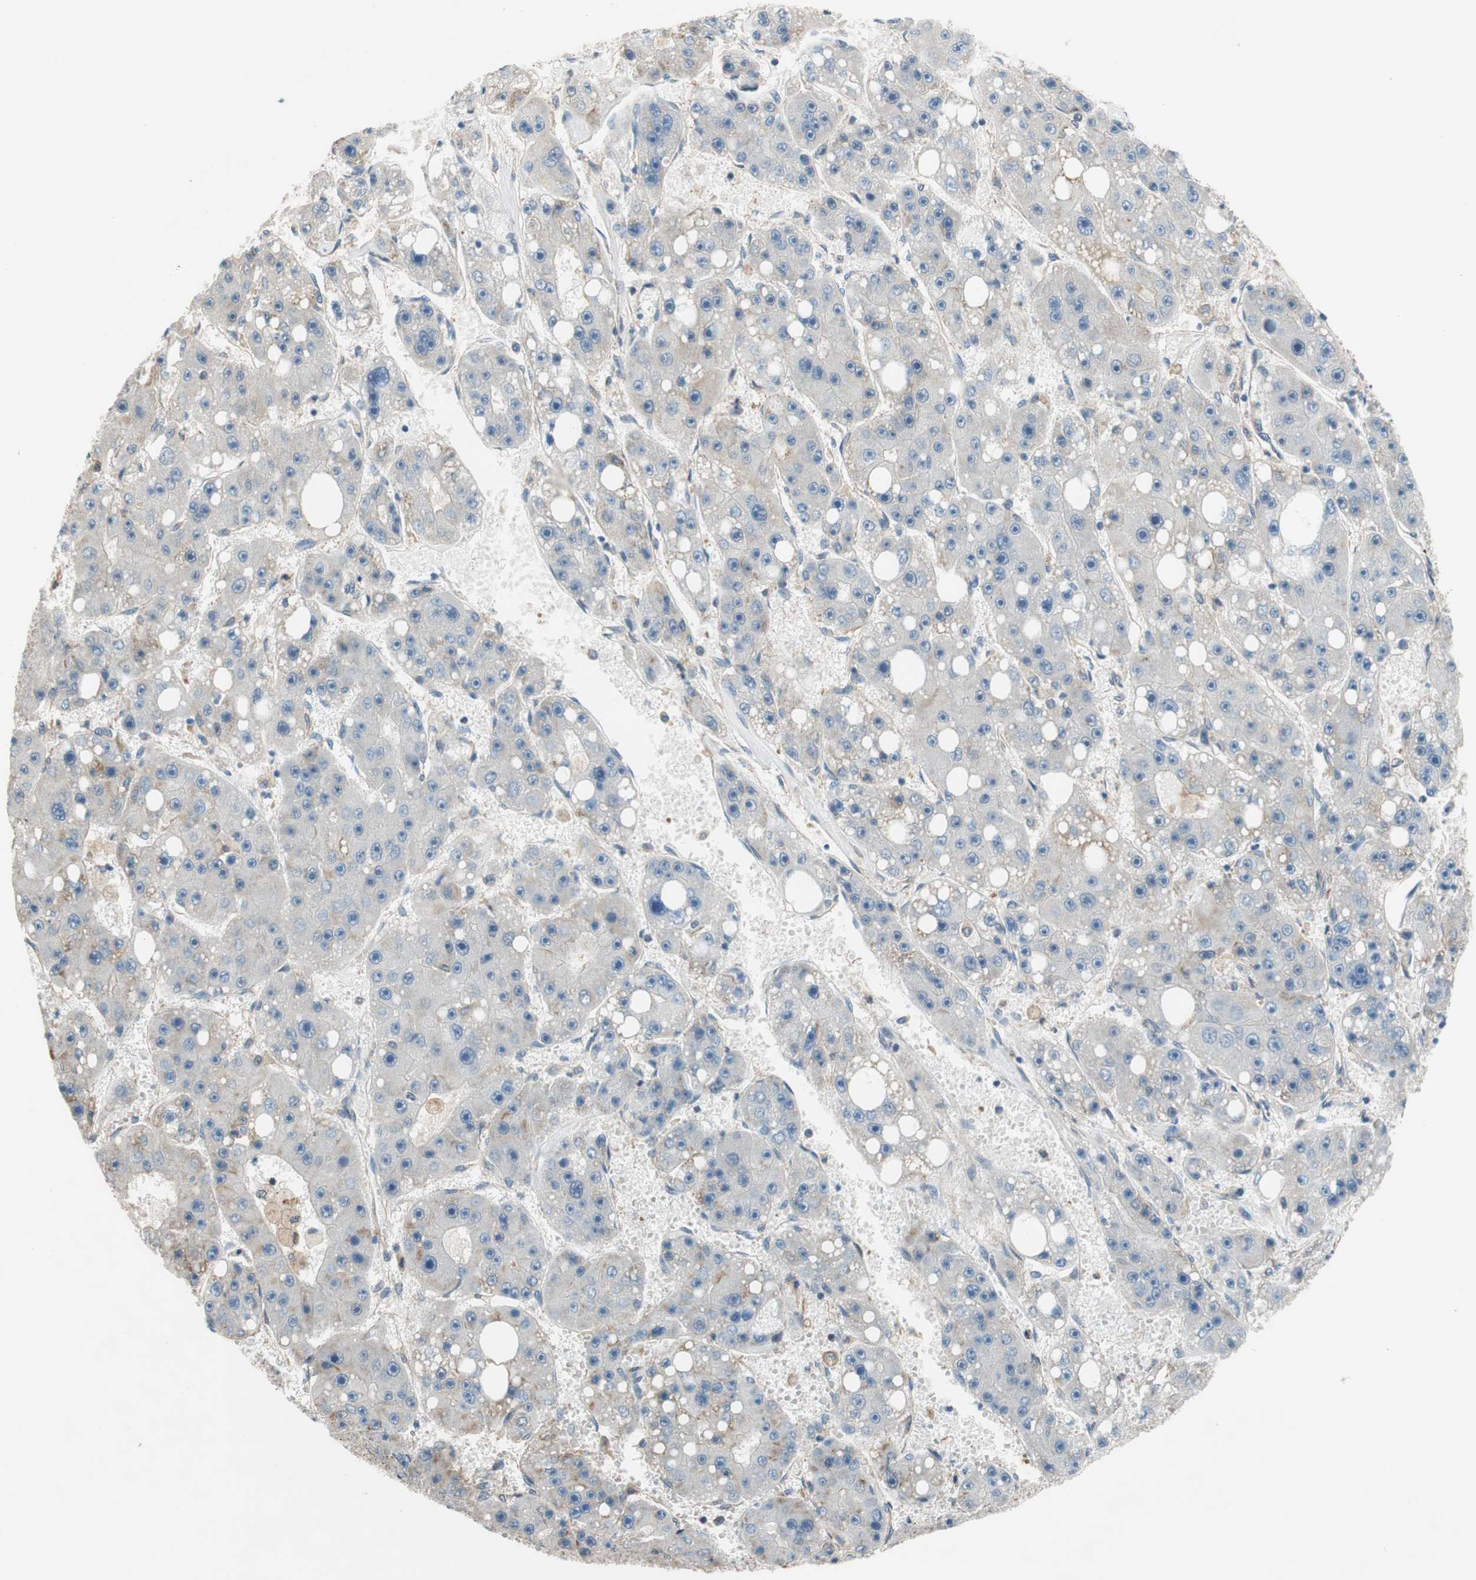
{"staining": {"intensity": "negative", "quantity": "none", "location": "none"}, "tissue": "liver cancer", "cell_type": "Tumor cells", "image_type": "cancer", "snomed": [{"axis": "morphology", "description": "Carcinoma, Hepatocellular, NOS"}, {"axis": "topography", "description": "Liver"}], "caption": "There is no significant positivity in tumor cells of hepatocellular carcinoma (liver).", "gene": "CALML3", "patient": {"sex": "female", "age": 61}}